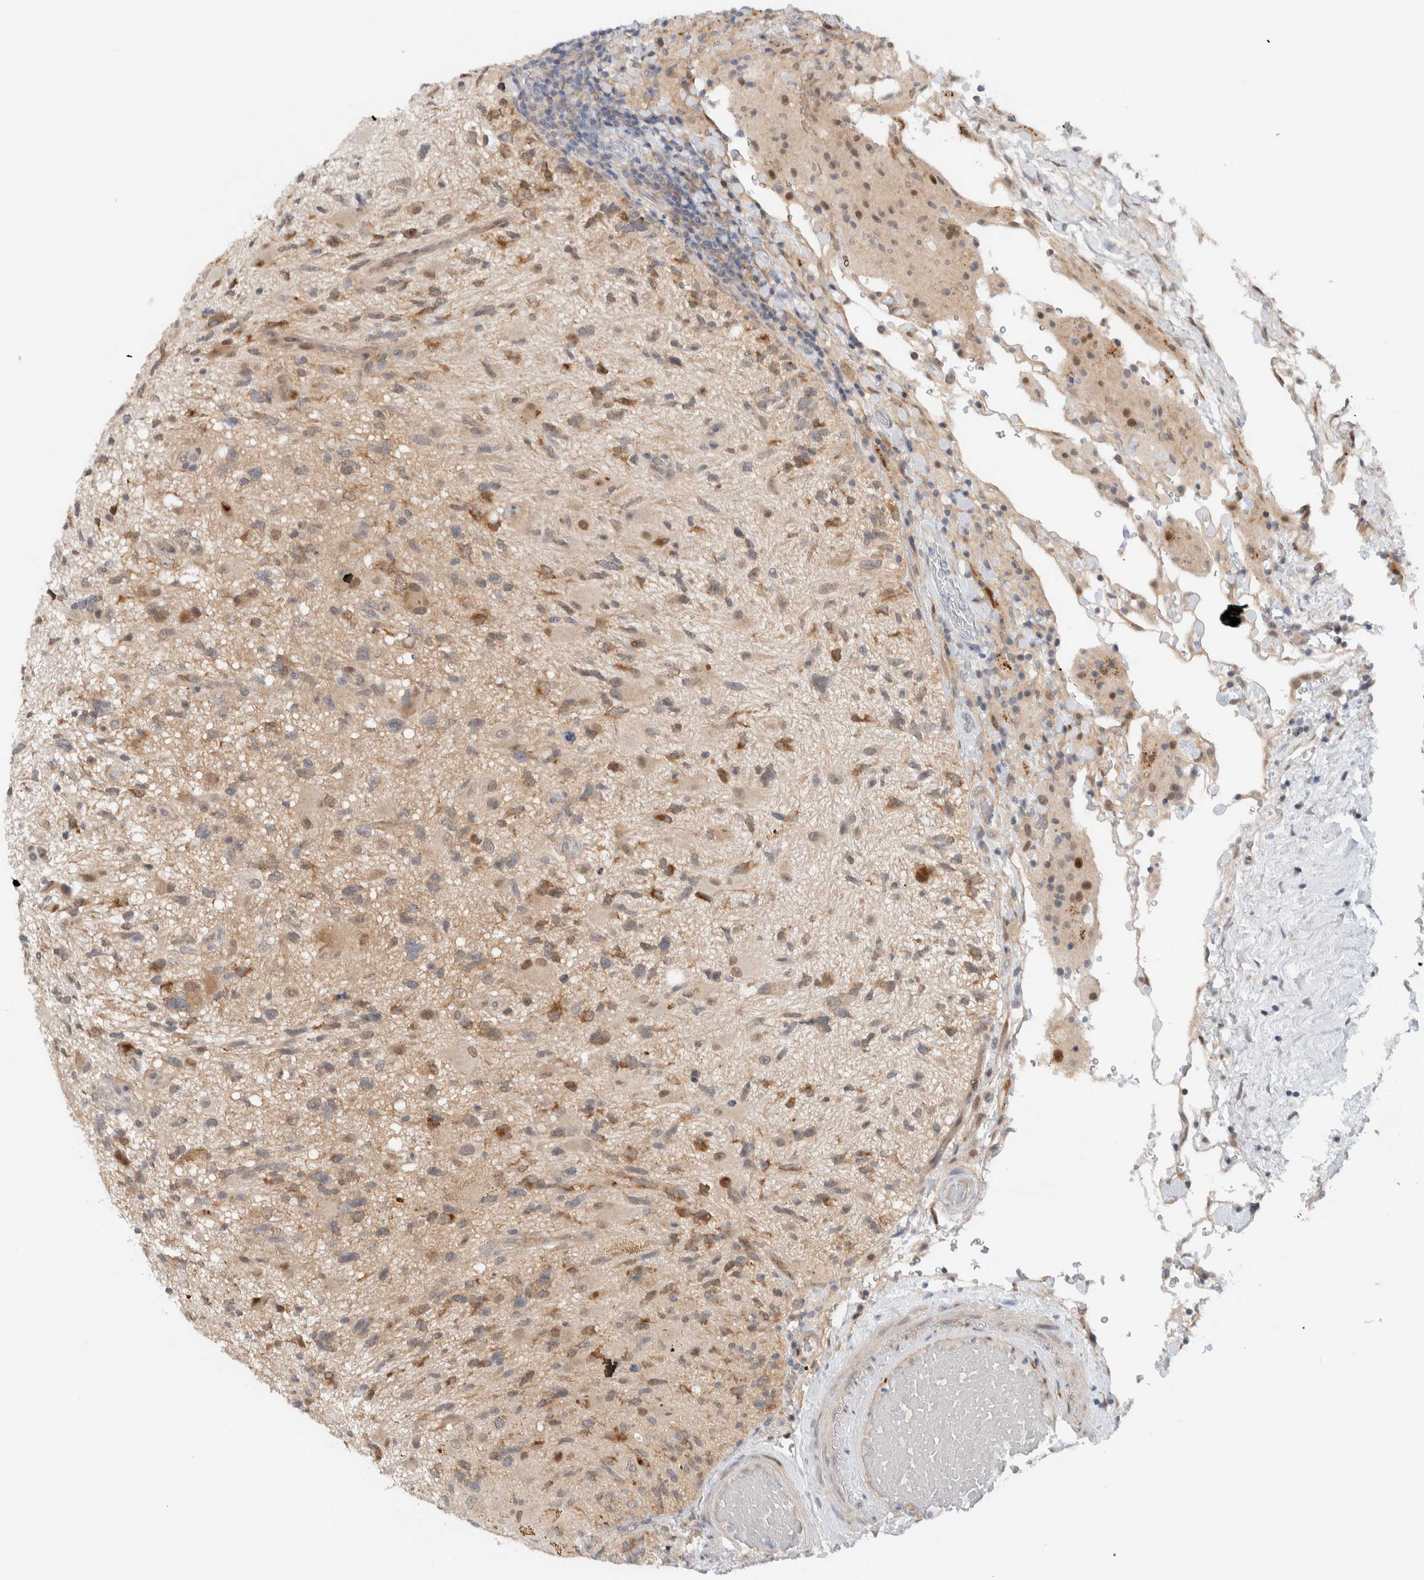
{"staining": {"intensity": "moderate", "quantity": "25%-75%", "location": "cytoplasmic/membranous"}, "tissue": "glioma", "cell_type": "Tumor cells", "image_type": "cancer", "snomed": [{"axis": "morphology", "description": "Glioma, malignant, High grade"}, {"axis": "topography", "description": "Brain"}], "caption": "Immunohistochemistry (DAB) staining of glioma shows moderate cytoplasmic/membranous protein staining in about 25%-75% of tumor cells.", "gene": "NCR3LG1", "patient": {"sex": "male", "age": 33}}